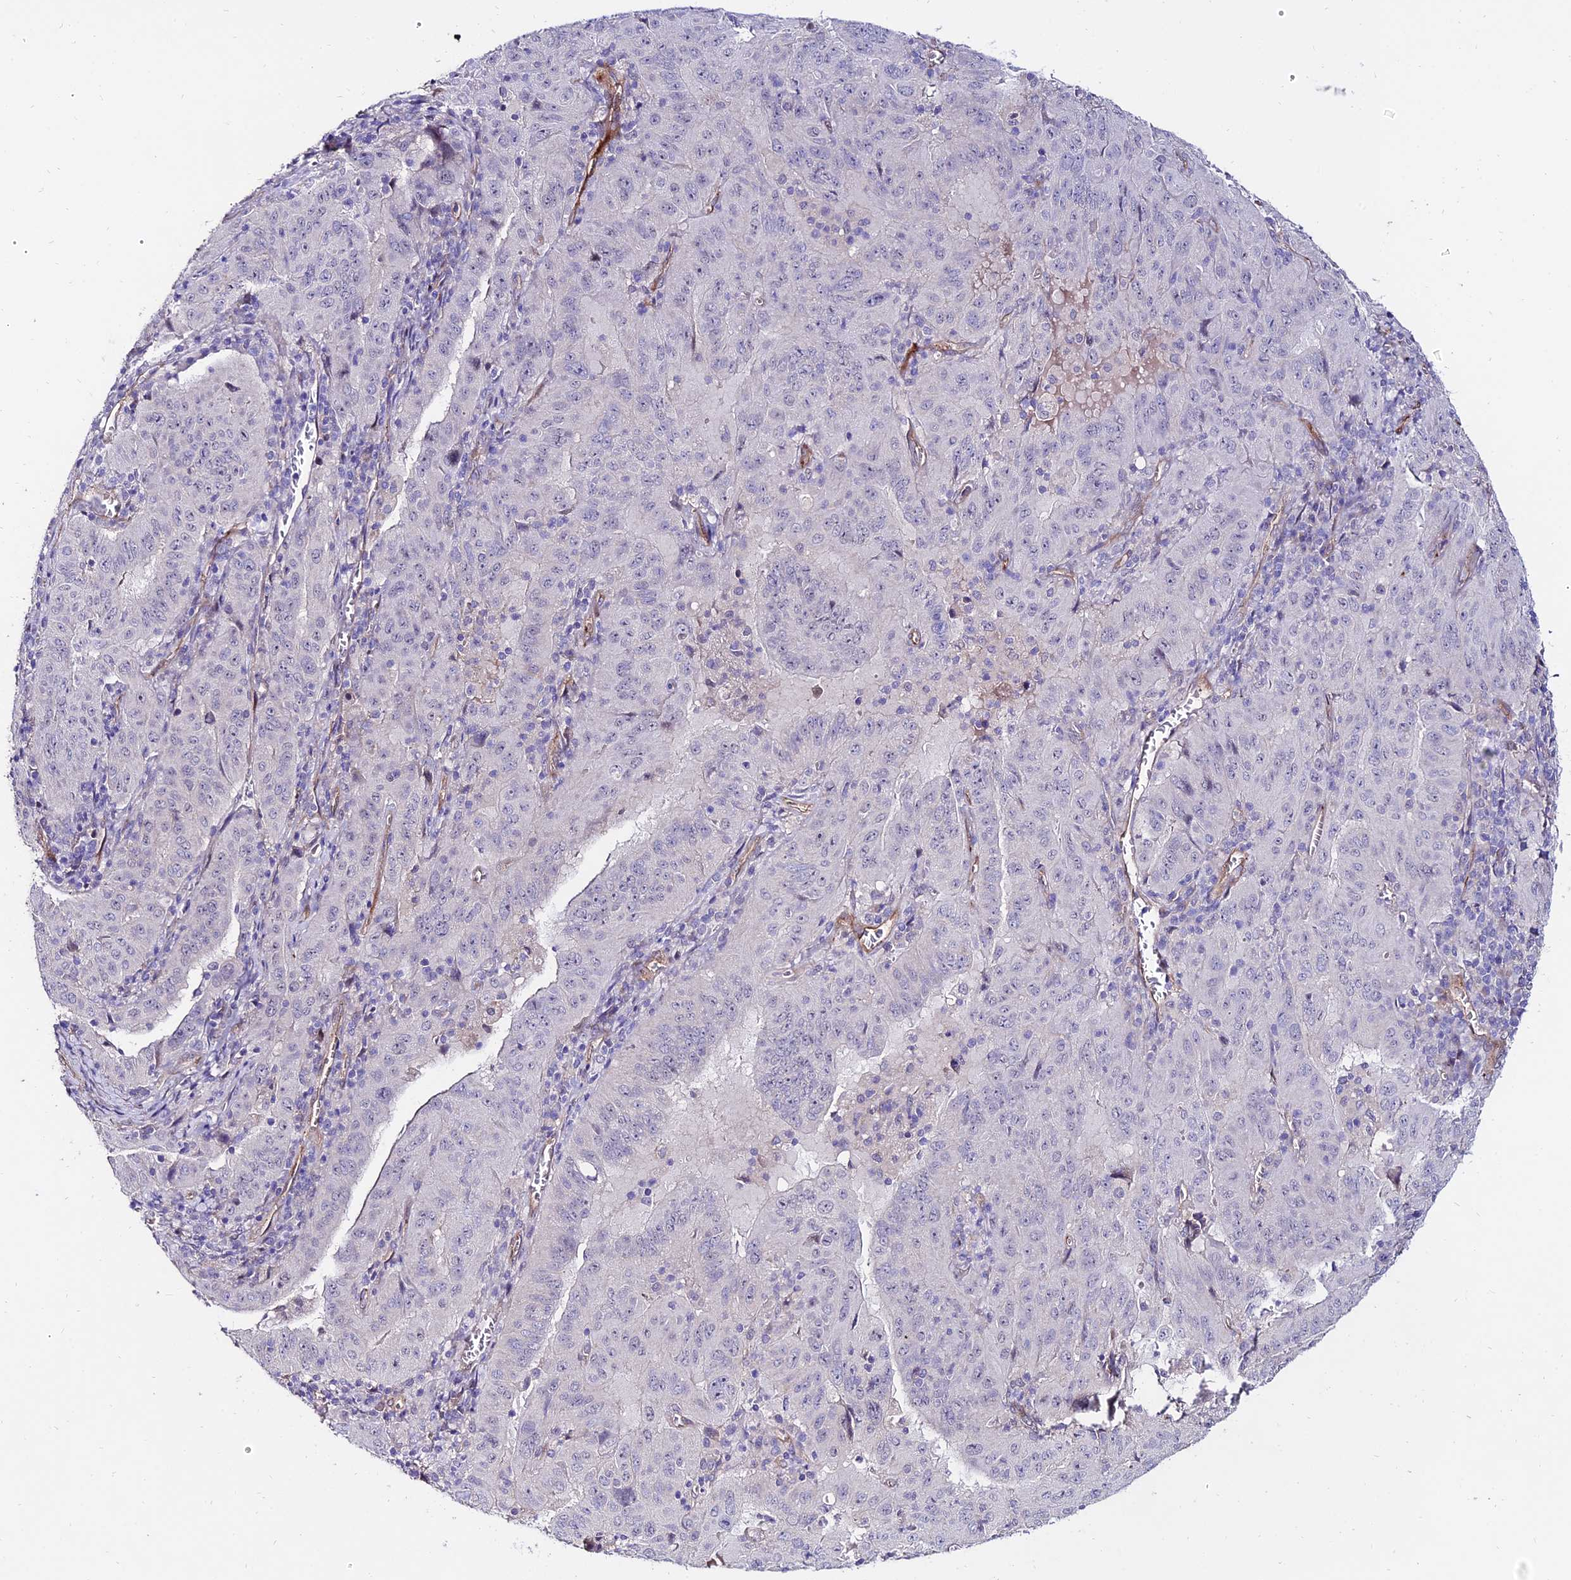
{"staining": {"intensity": "negative", "quantity": "none", "location": "none"}, "tissue": "pancreatic cancer", "cell_type": "Tumor cells", "image_type": "cancer", "snomed": [{"axis": "morphology", "description": "Adenocarcinoma, NOS"}, {"axis": "topography", "description": "Pancreas"}], "caption": "The image reveals no significant positivity in tumor cells of adenocarcinoma (pancreatic).", "gene": "ALDH3B2", "patient": {"sex": "male", "age": 63}}